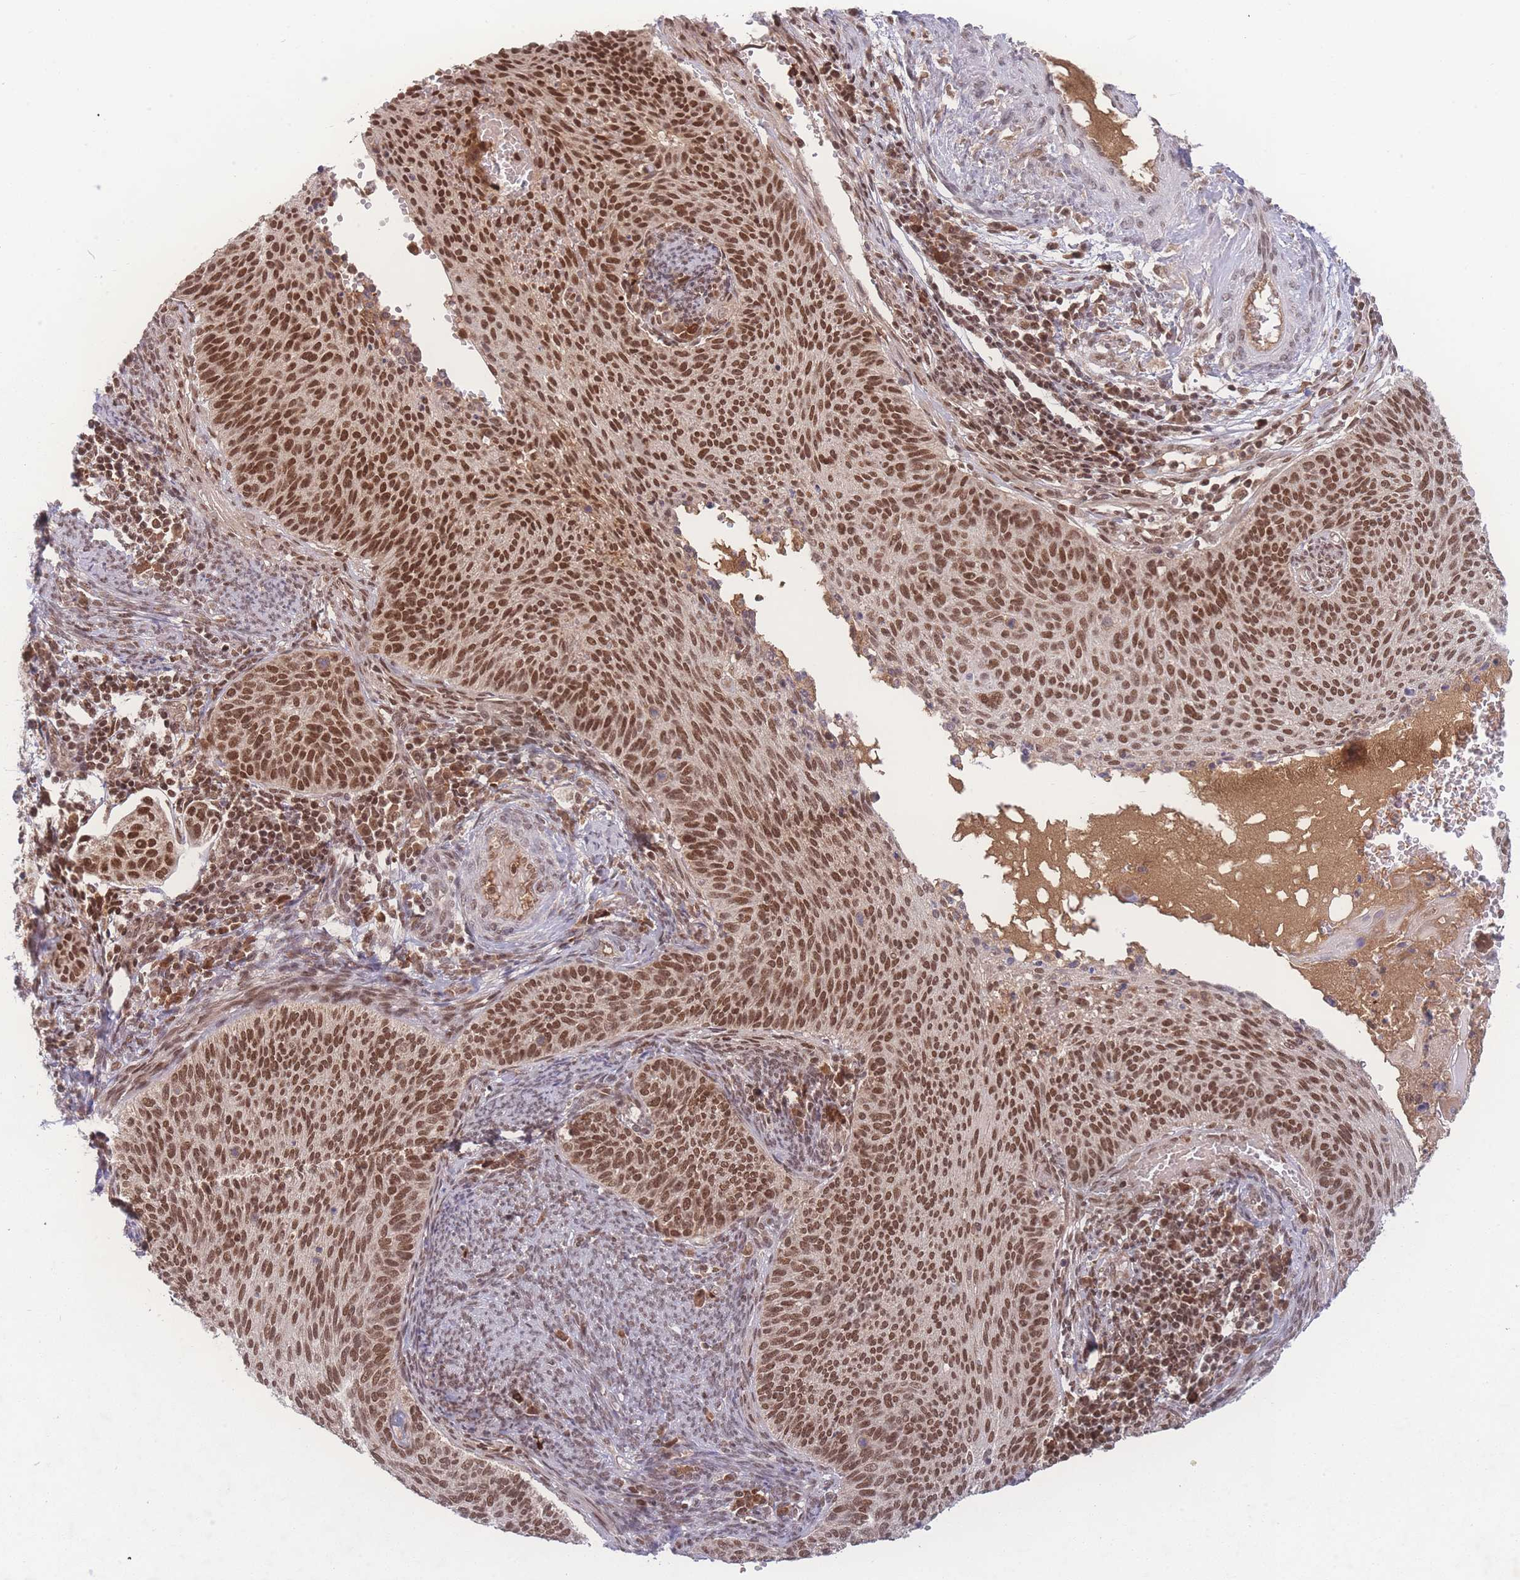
{"staining": {"intensity": "strong", "quantity": ">75%", "location": "nuclear"}, "tissue": "cervical cancer", "cell_type": "Tumor cells", "image_type": "cancer", "snomed": [{"axis": "morphology", "description": "Squamous cell carcinoma, NOS"}, {"axis": "topography", "description": "Cervix"}], "caption": "A high amount of strong nuclear staining is seen in about >75% of tumor cells in cervical cancer (squamous cell carcinoma) tissue.", "gene": "RAVER1", "patient": {"sex": "female", "age": 70}}